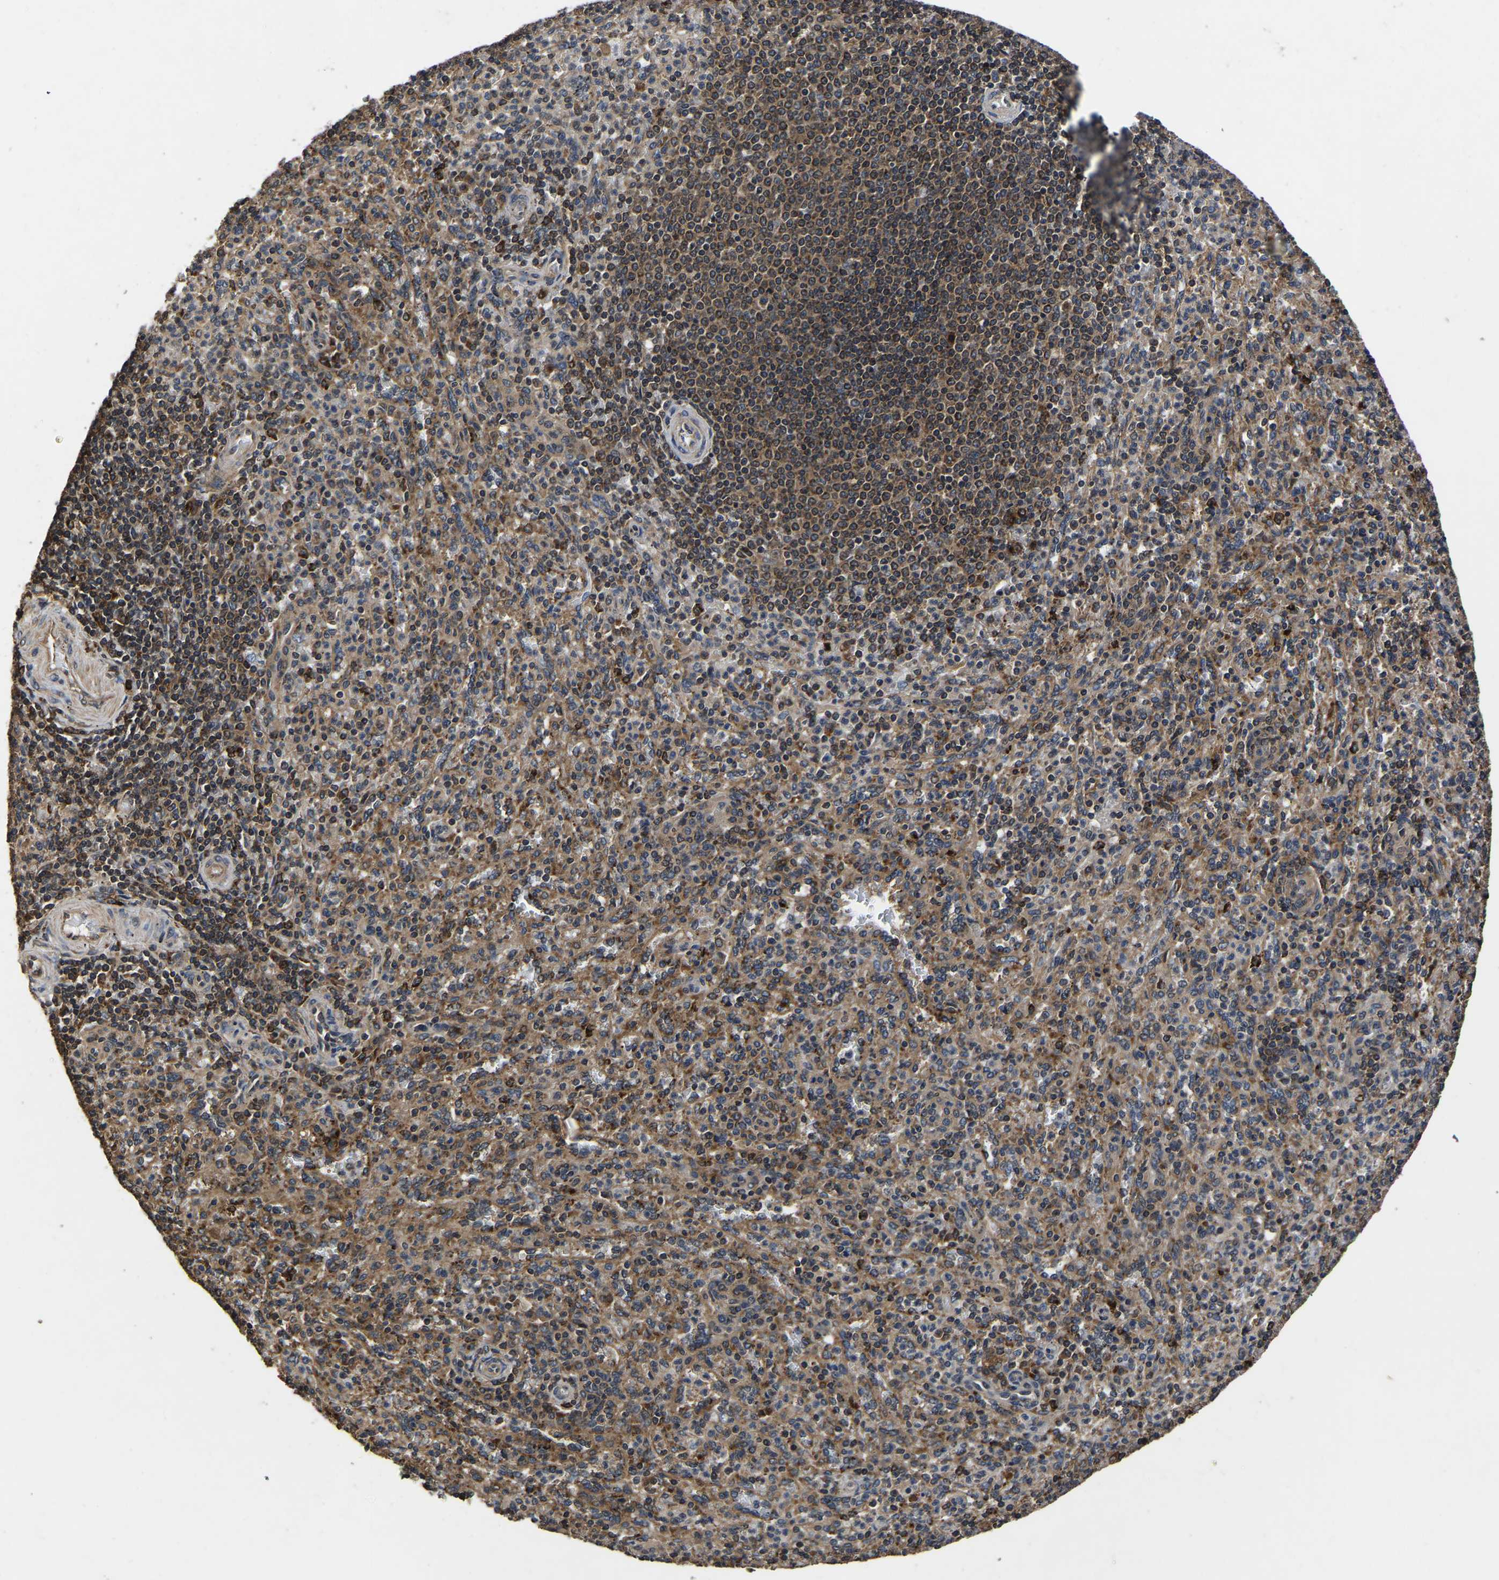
{"staining": {"intensity": "moderate", "quantity": "25%-75%", "location": "cytoplasmic/membranous"}, "tissue": "spleen", "cell_type": "Cells in red pulp", "image_type": "normal", "snomed": [{"axis": "morphology", "description": "Normal tissue, NOS"}, {"axis": "topography", "description": "Spleen"}], "caption": "Immunohistochemistry (IHC) staining of normal spleen, which demonstrates medium levels of moderate cytoplasmic/membranous expression in approximately 25%-75% of cells in red pulp indicating moderate cytoplasmic/membranous protein expression. The staining was performed using DAB (brown) for protein detection and nuclei were counterstained in hematoxylin (blue).", "gene": "CRYZL1", "patient": {"sex": "male", "age": 36}}